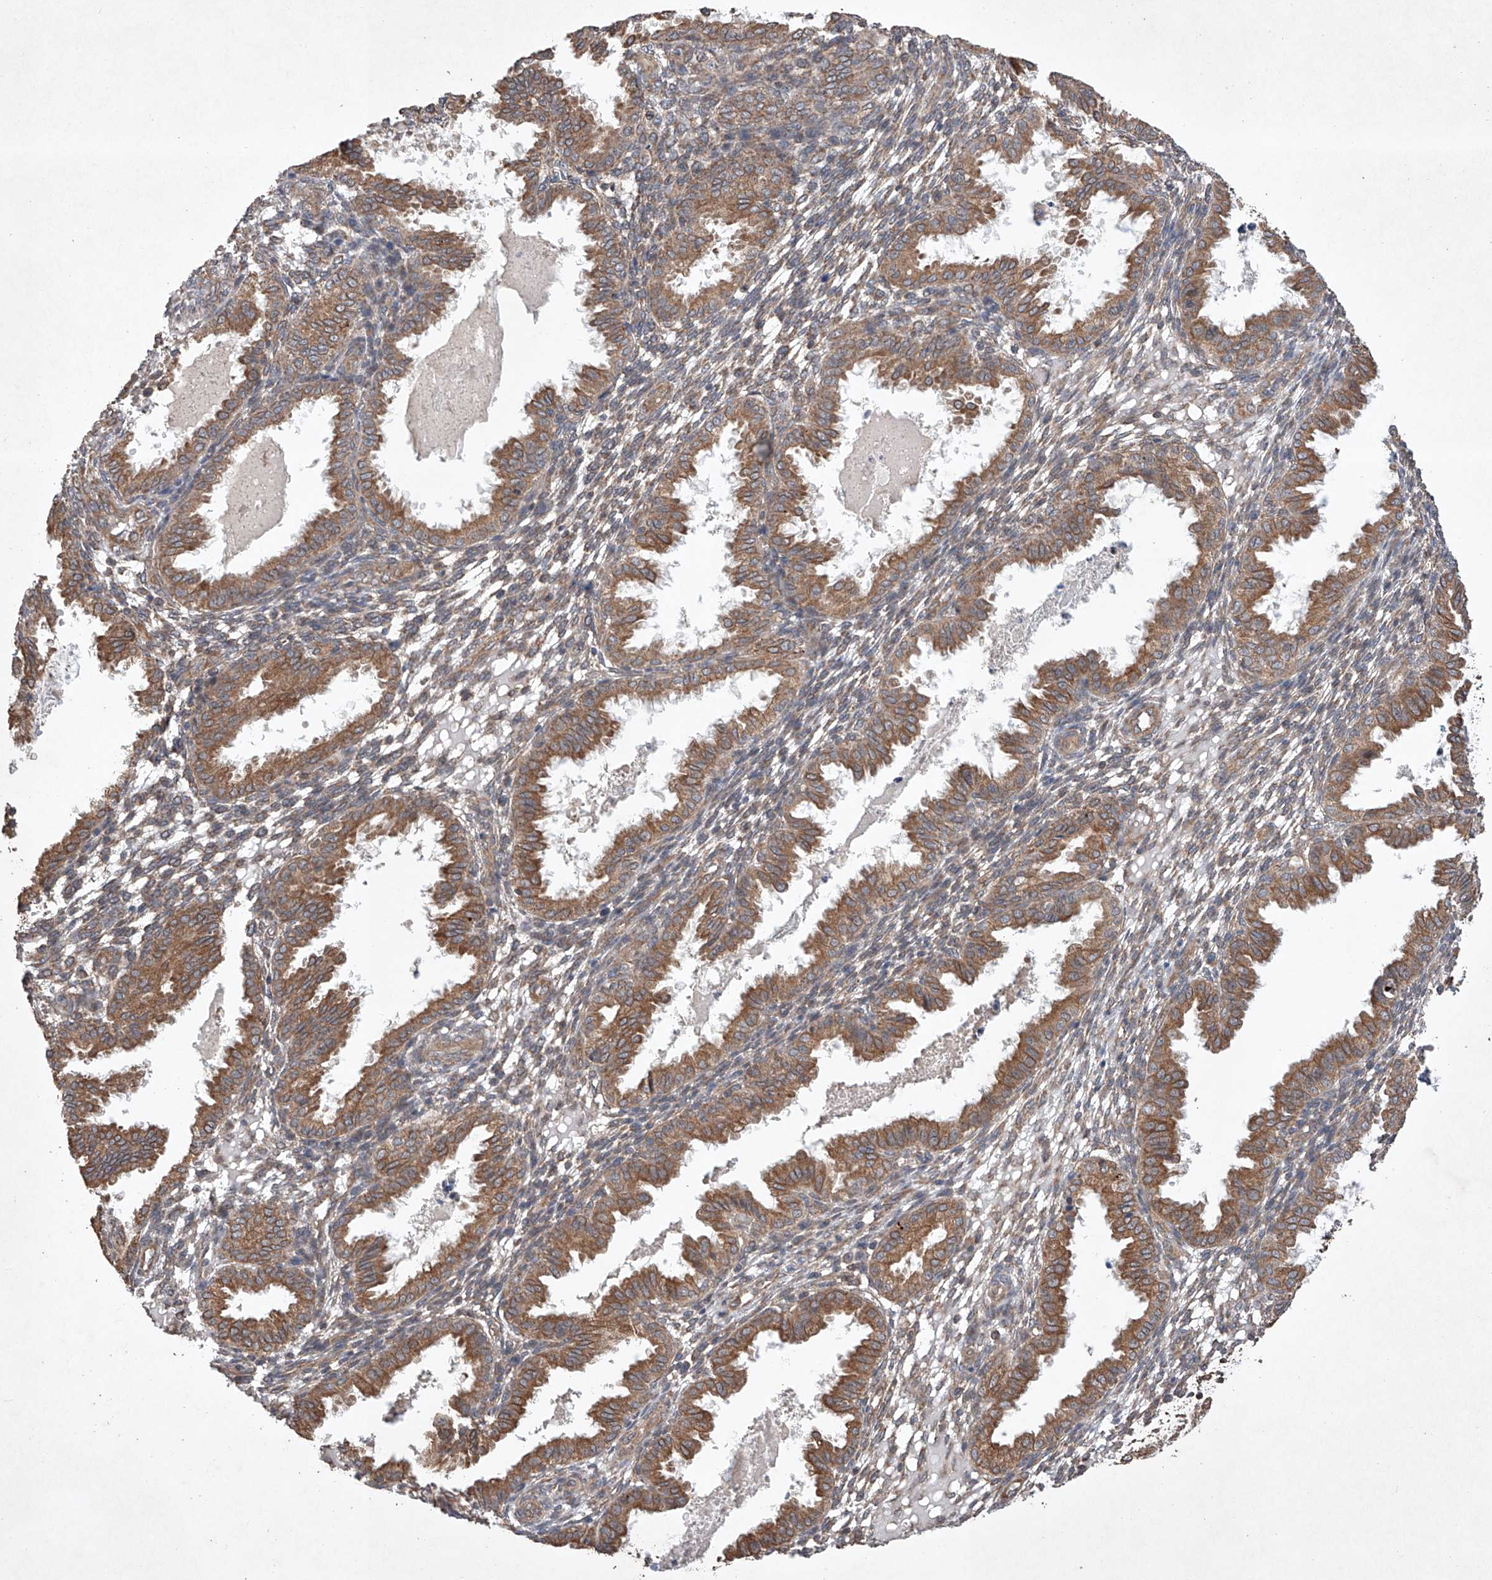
{"staining": {"intensity": "weak", "quantity": "25%-75%", "location": "cytoplasmic/membranous"}, "tissue": "endometrium", "cell_type": "Cells in endometrial stroma", "image_type": "normal", "snomed": [{"axis": "morphology", "description": "Normal tissue, NOS"}, {"axis": "topography", "description": "Endometrium"}], "caption": "Approximately 25%-75% of cells in endometrial stroma in unremarkable endometrium show weak cytoplasmic/membranous protein positivity as visualized by brown immunohistochemical staining.", "gene": "LURAP1", "patient": {"sex": "female", "age": 33}}